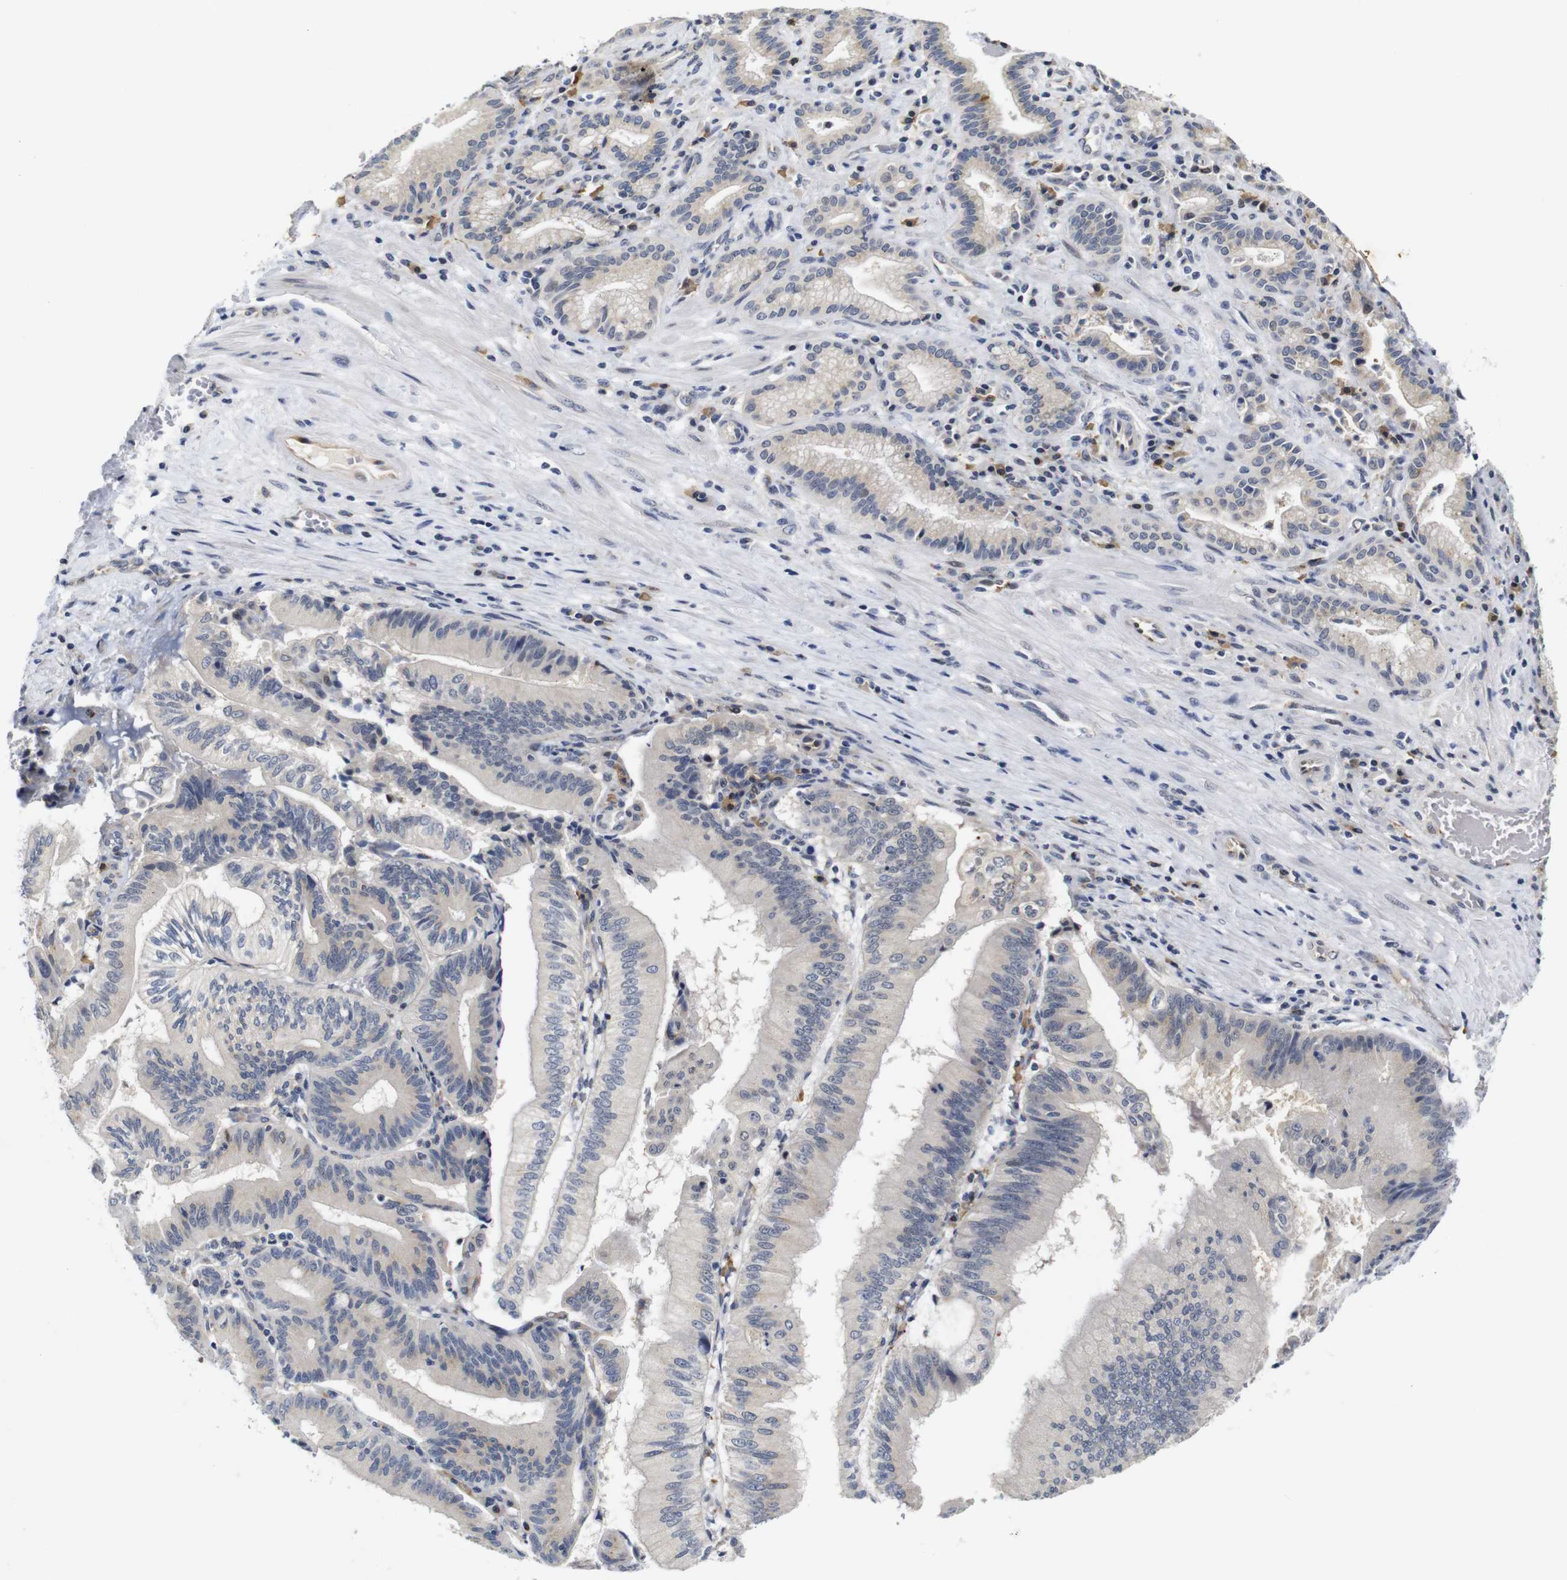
{"staining": {"intensity": "negative", "quantity": "none", "location": "none"}, "tissue": "pancreatic cancer", "cell_type": "Tumor cells", "image_type": "cancer", "snomed": [{"axis": "morphology", "description": "Adenocarcinoma, NOS"}, {"axis": "topography", "description": "Pancreas"}], "caption": "Tumor cells are negative for brown protein staining in adenocarcinoma (pancreatic). (IHC, brightfield microscopy, high magnification).", "gene": "FURIN", "patient": {"sex": "male", "age": 82}}